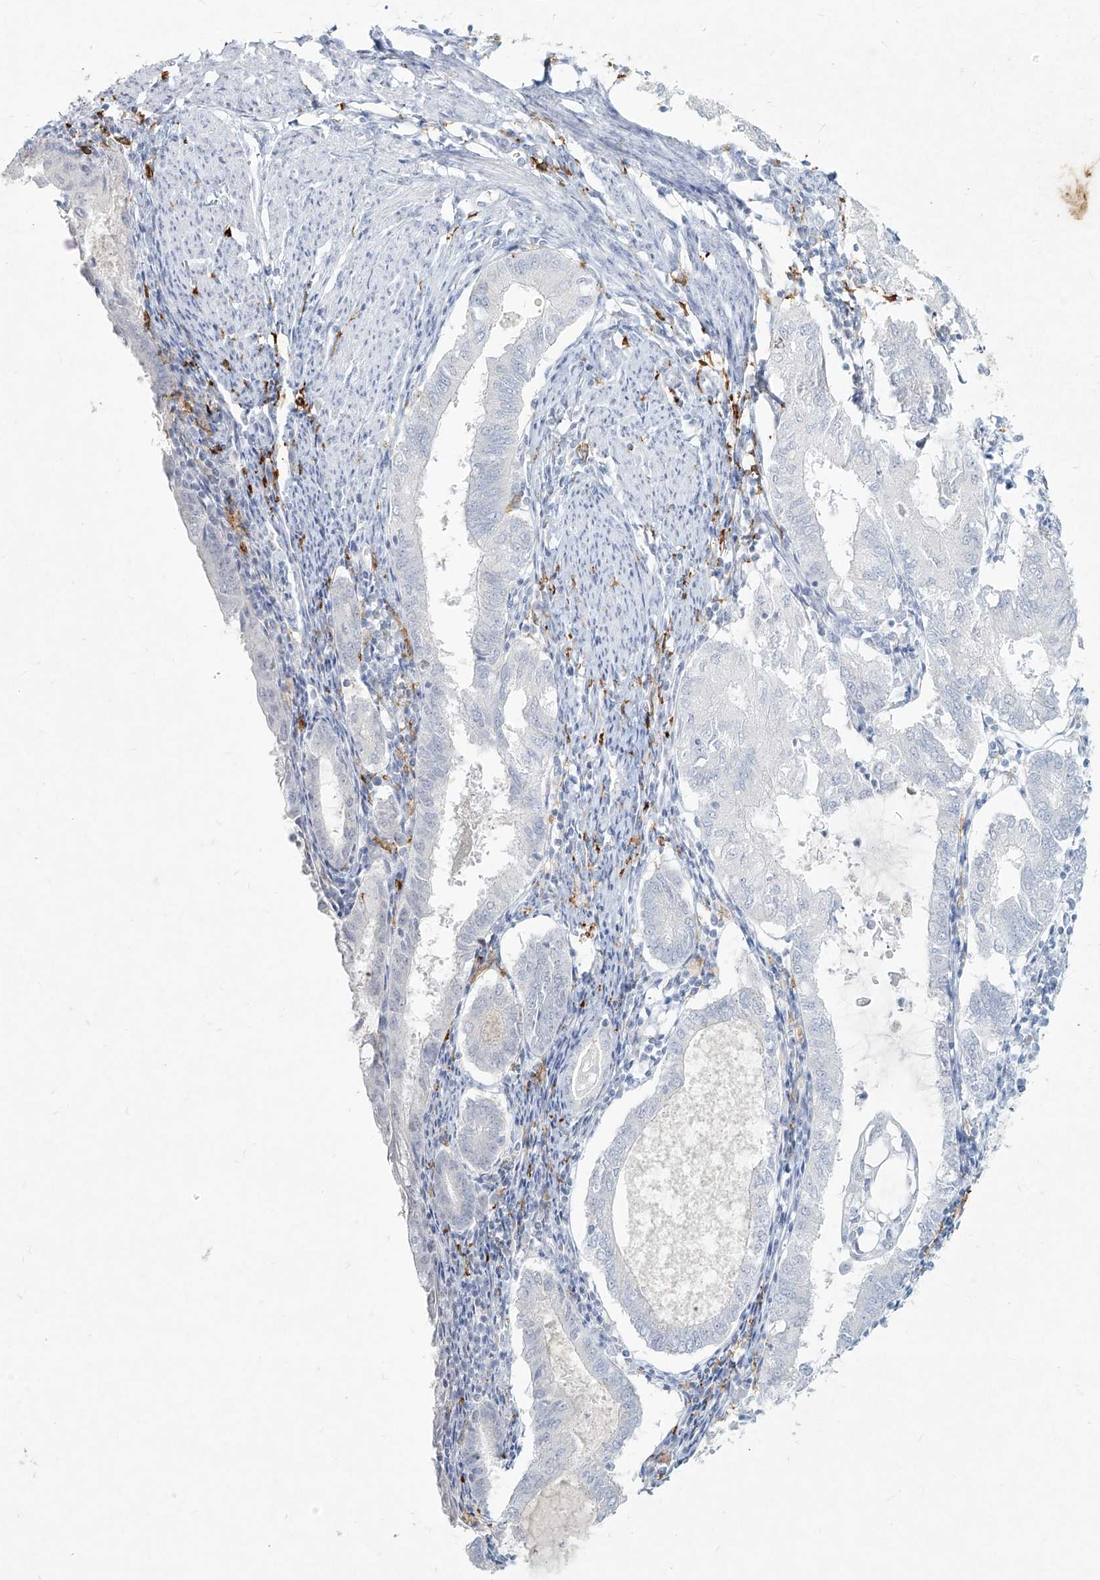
{"staining": {"intensity": "negative", "quantity": "none", "location": "none"}, "tissue": "endometrial cancer", "cell_type": "Tumor cells", "image_type": "cancer", "snomed": [{"axis": "morphology", "description": "Adenocarcinoma, NOS"}, {"axis": "topography", "description": "Endometrium"}], "caption": "A high-resolution histopathology image shows immunohistochemistry staining of endometrial cancer (adenocarcinoma), which displays no significant positivity in tumor cells.", "gene": "CD209", "patient": {"sex": "female", "age": 86}}